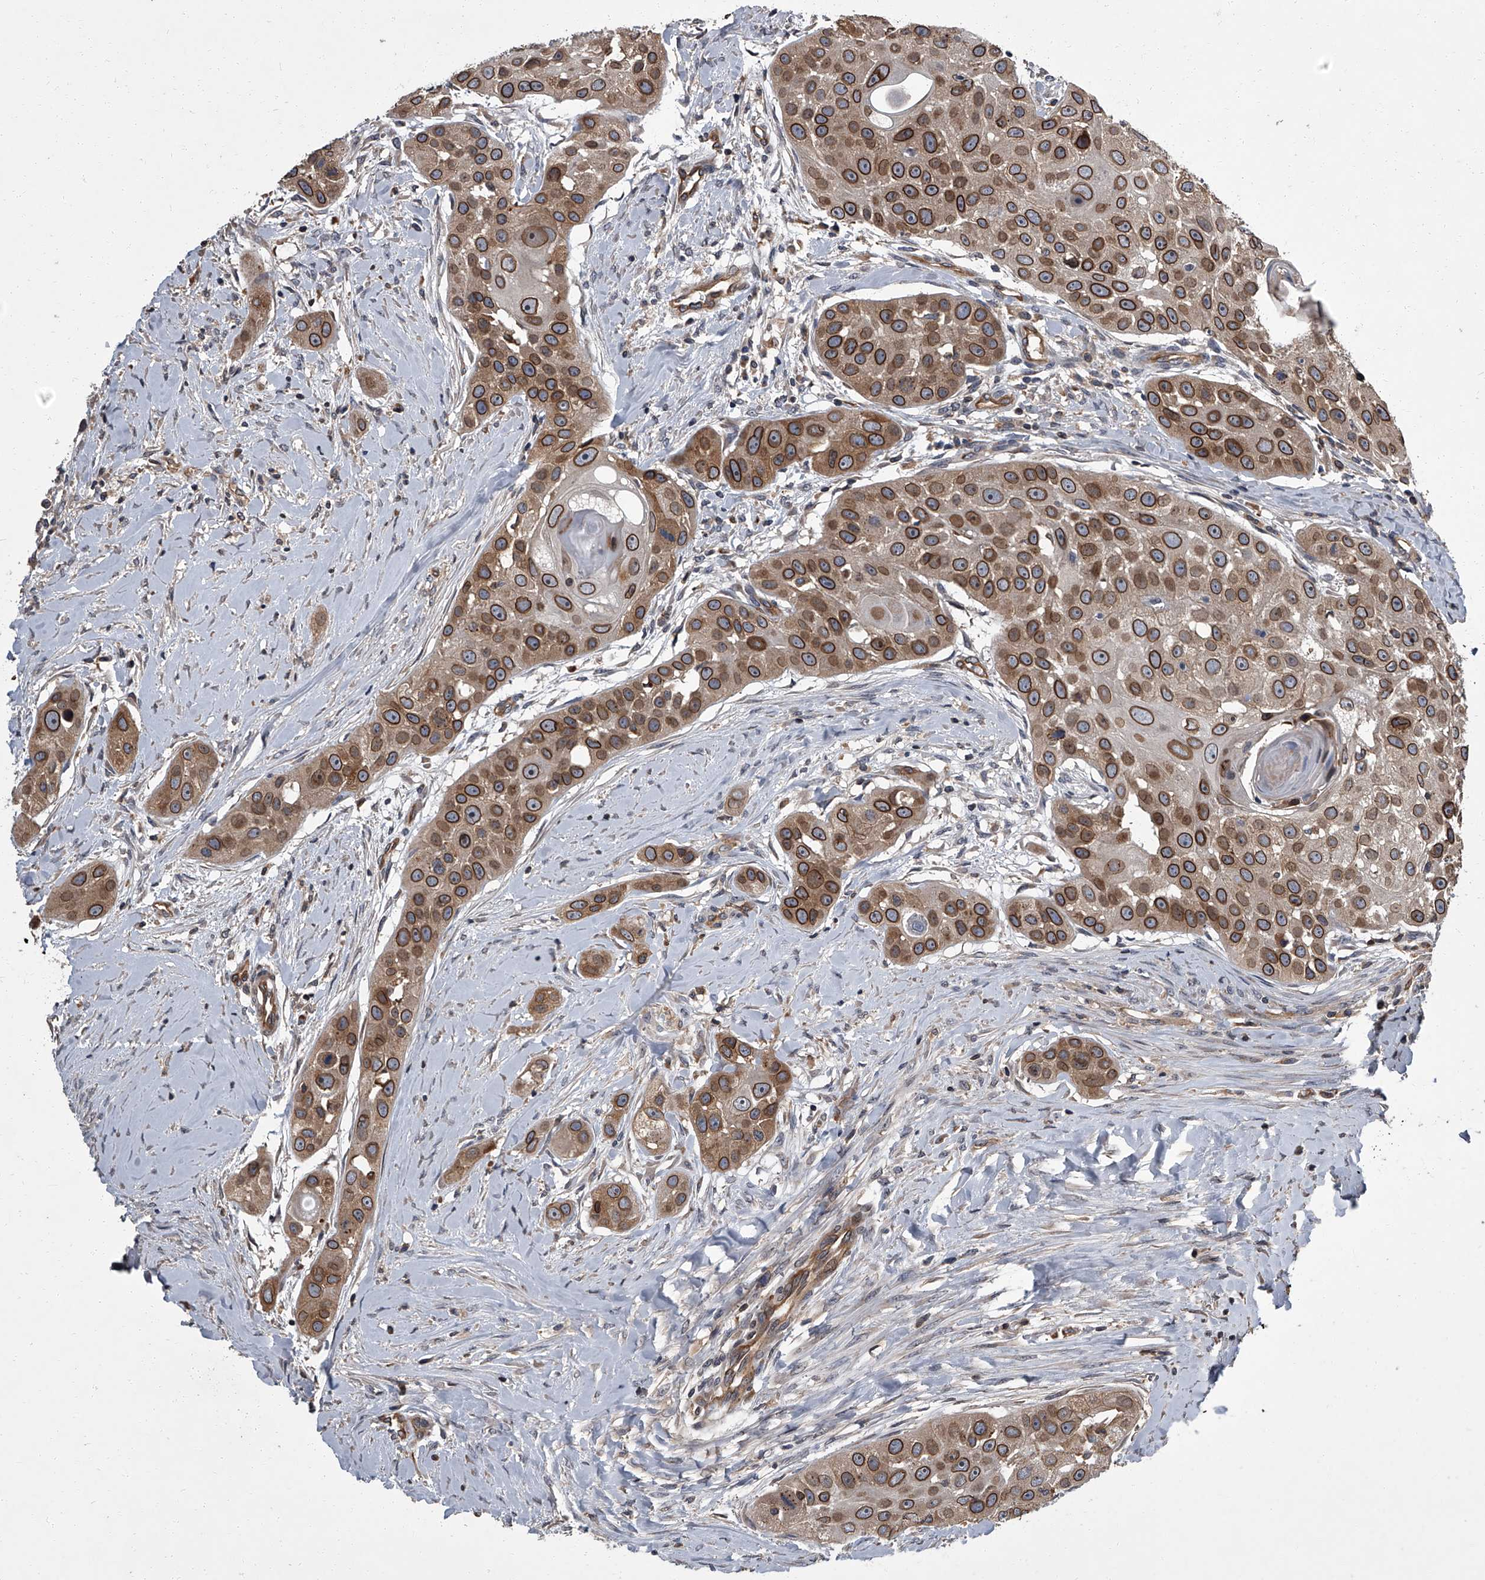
{"staining": {"intensity": "moderate", "quantity": ">75%", "location": "cytoplasmic/membranous,nuclear"}, "tissue": "head and neck cancer", "cell_type": "Tumor cells", "image_type": "cancer", "snomed": [{"axis": "morphology", "description": "Normal tissue, NOS"}, {"axis": "morphology", "description": "Squamous cell carcinoma, NOS"}, {"axis": "topography", "description": "Skeletal muscle"}, {"axis": "topography", "description": "Head-Neck"}], "caption": "This is a micrograph of immunohistochemistry staining of head and neck squamous cell carcinoma, which shows moderate positivity in the cytoplasmic/membranous and nuclear of tumor cells.", "gene": "LRRC8C", "patient": {"sex": "male", "age": 51}}